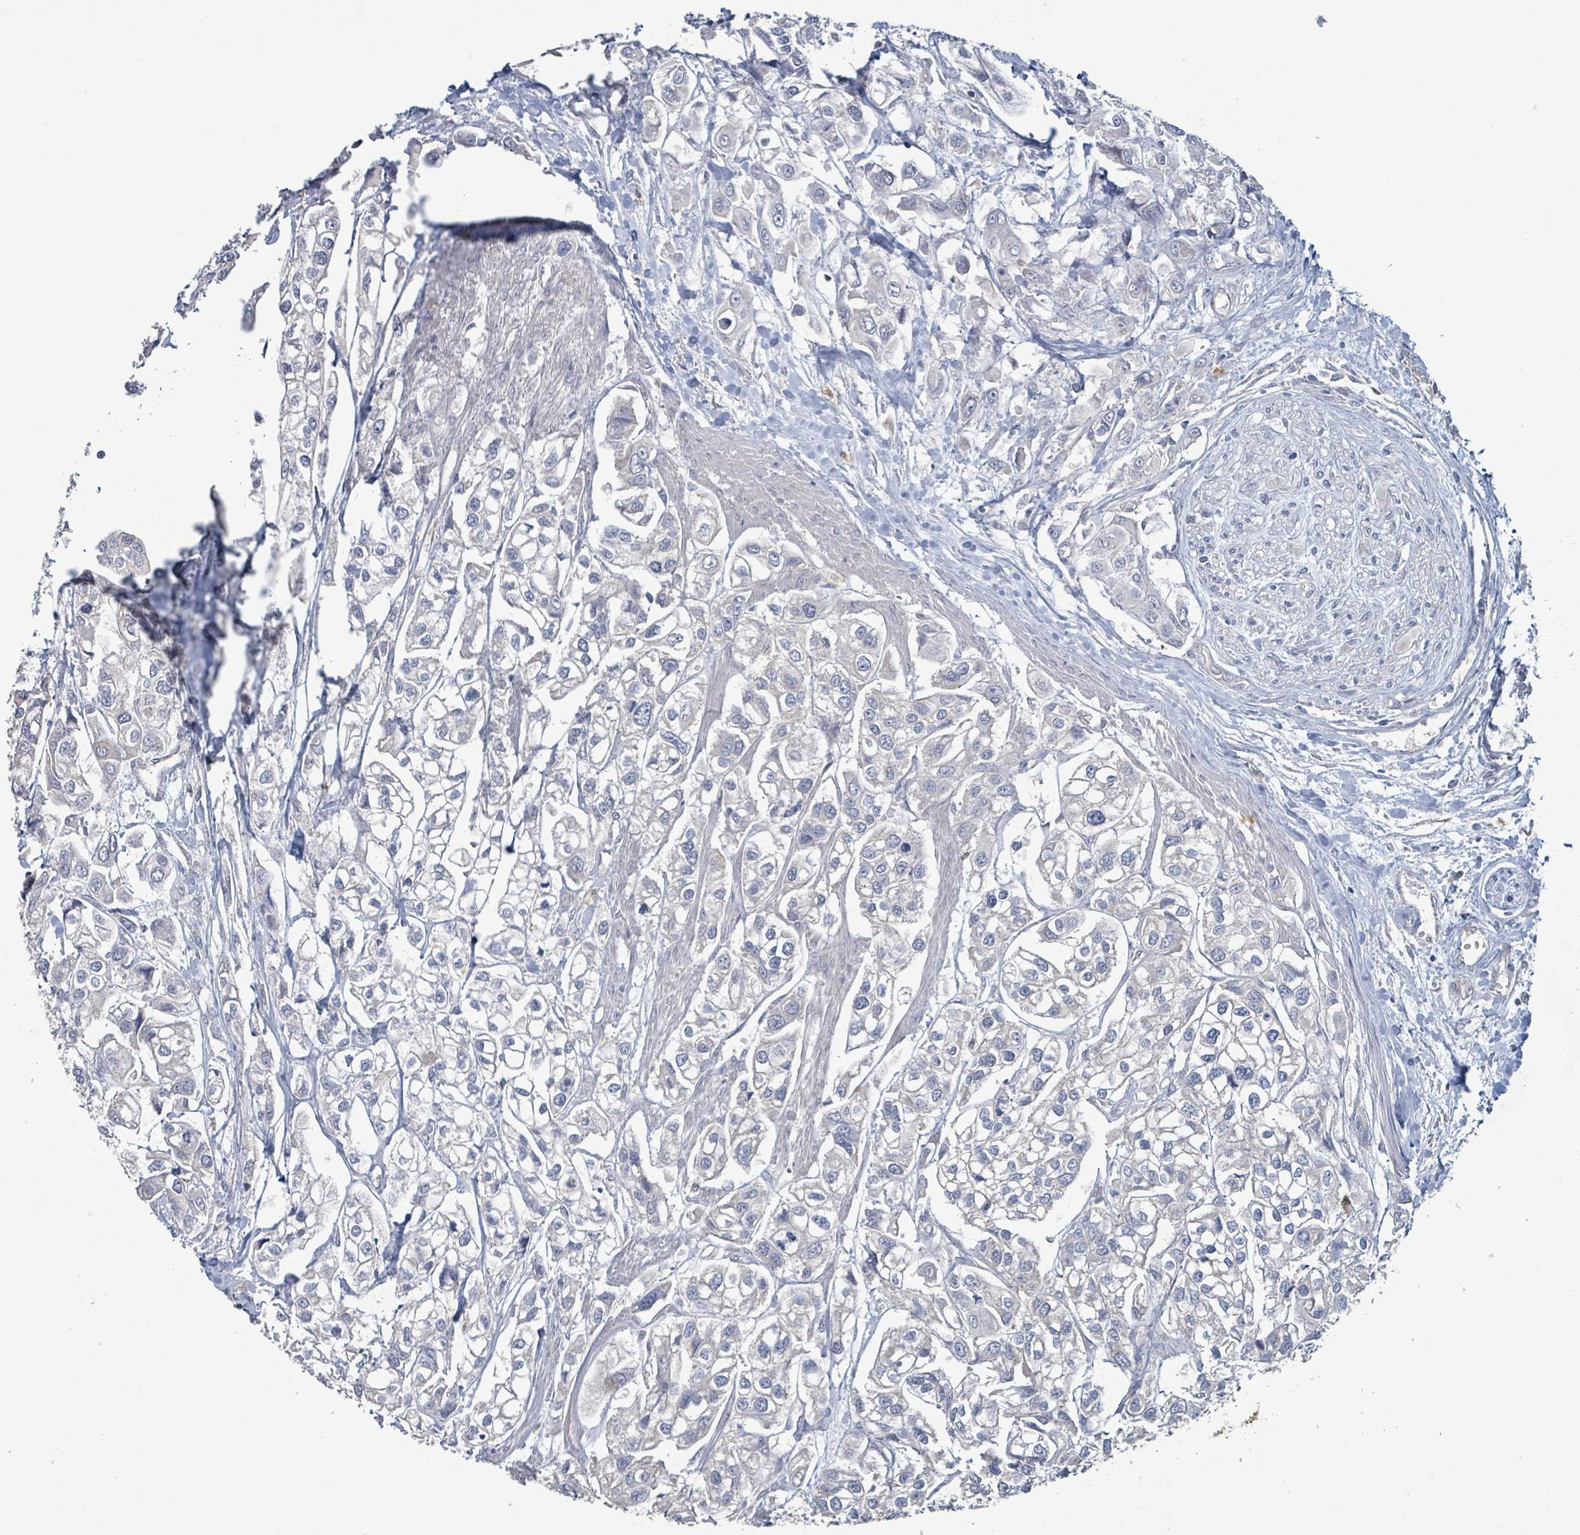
{"staining": {"intensity": "negative", "quantity": "none", "location": "none"}, "tissue": "urothelial cancer", "cell_type": "Tumor cells", "image_type": "cancer", "snomed": [{"axis": "morphology", "description": "Urothelial carcinoma, High grade"}, {"axis": "topography", "description": "Urinary bladder"}], "caption": "This is an IHC image of human high-grade urothelial carcinoma. There is no staining in tumor cells.", "gene": "RPL32", "patient": {"sex": "male", "age": 67}}